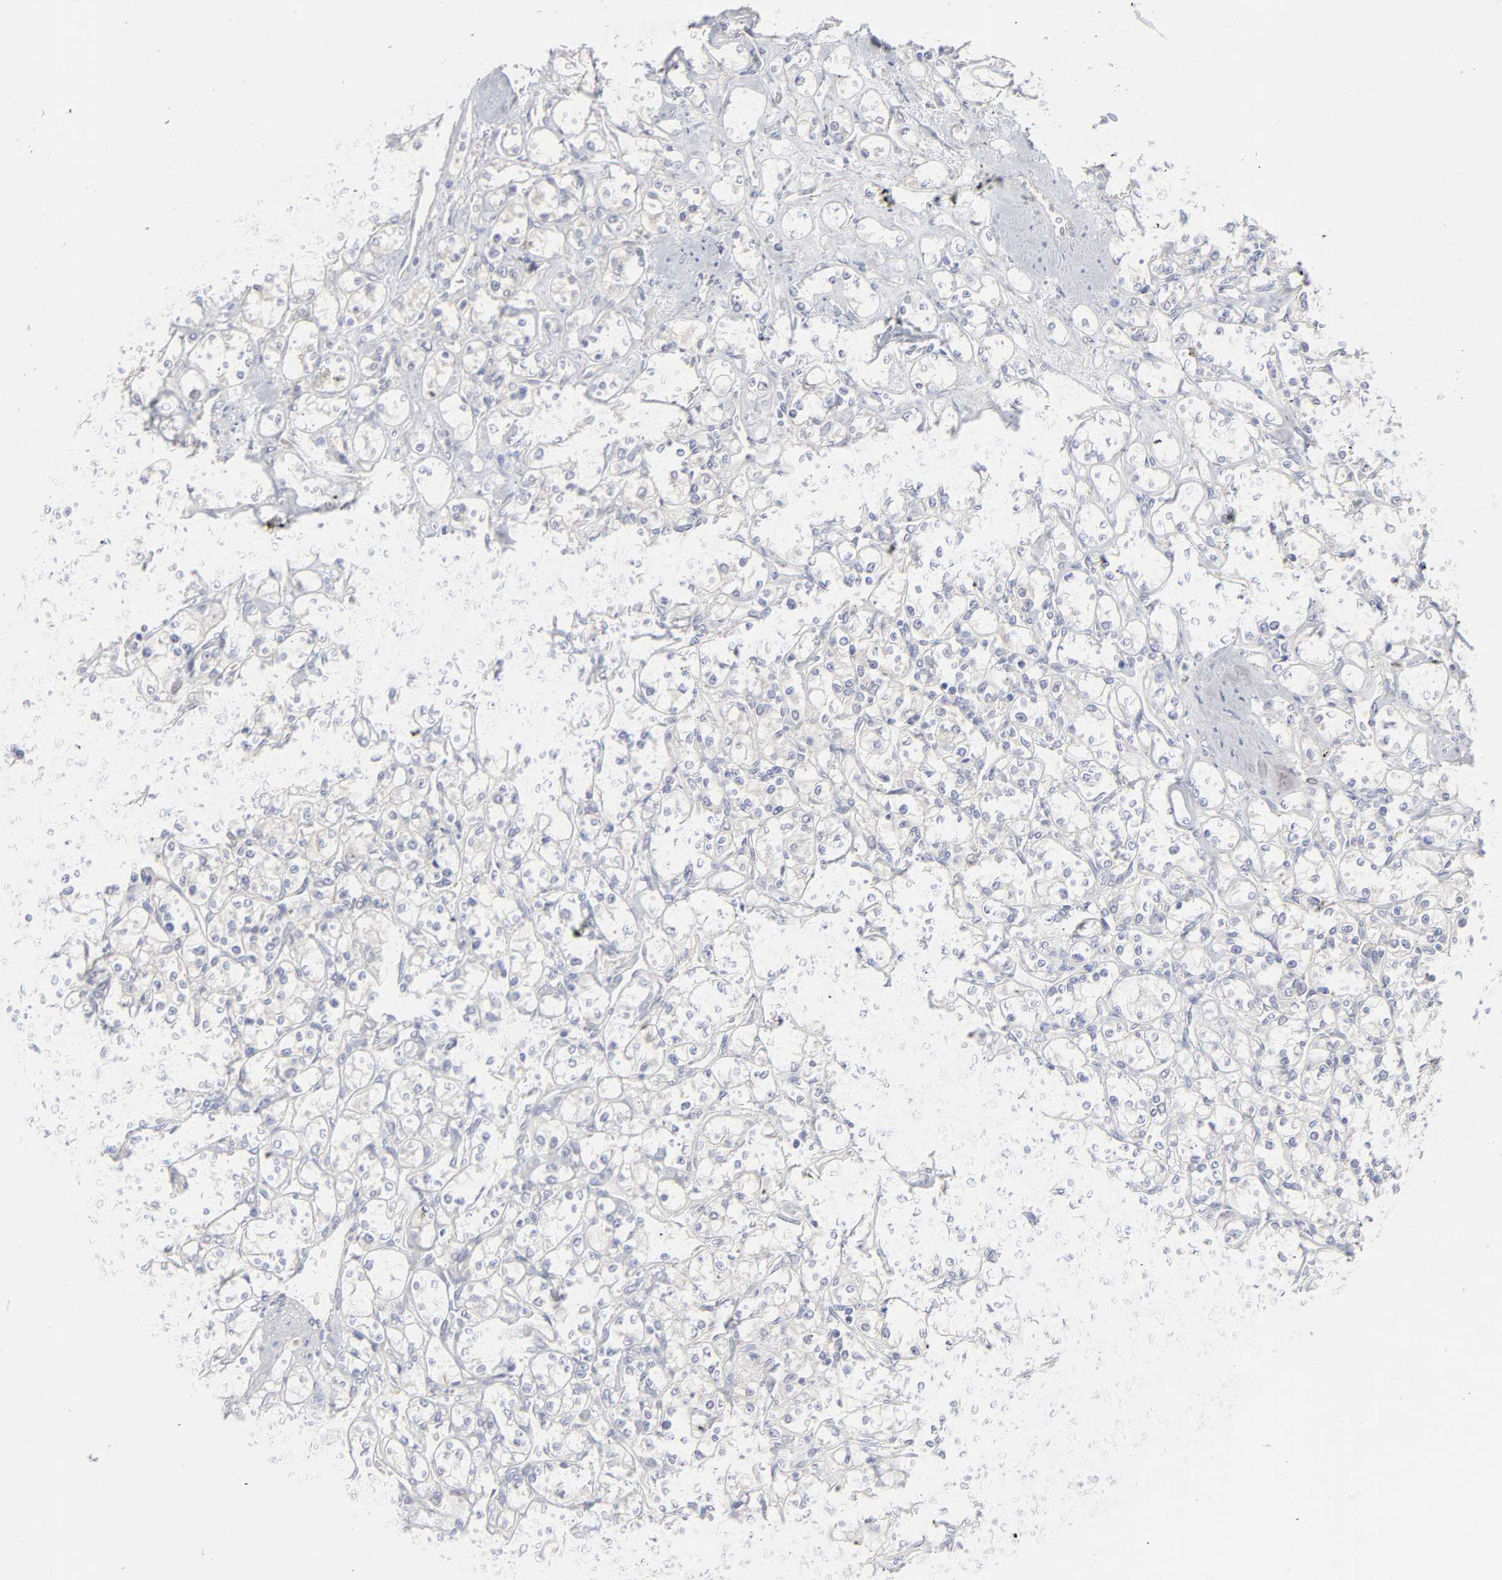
{"staining": {"intensity": "negative", "quantity": "none", "location": "none"}, "tissue": "renal cancer", "cell_type": "Tumor cells", "image_type": "cancer", "snomed": [{"axis": "morphology", "description": "Adenocarcinoma, NOS"}, {"axis": "topography", "description": "Kidney"}], "caption": "A high-resolution photomicrograph shows immunohistochemistry staining of renal cancer, which reveals no significant staining in tumor cells.", "gene": "DNAL4", "patient": {"sex": "male", "age": 77}}